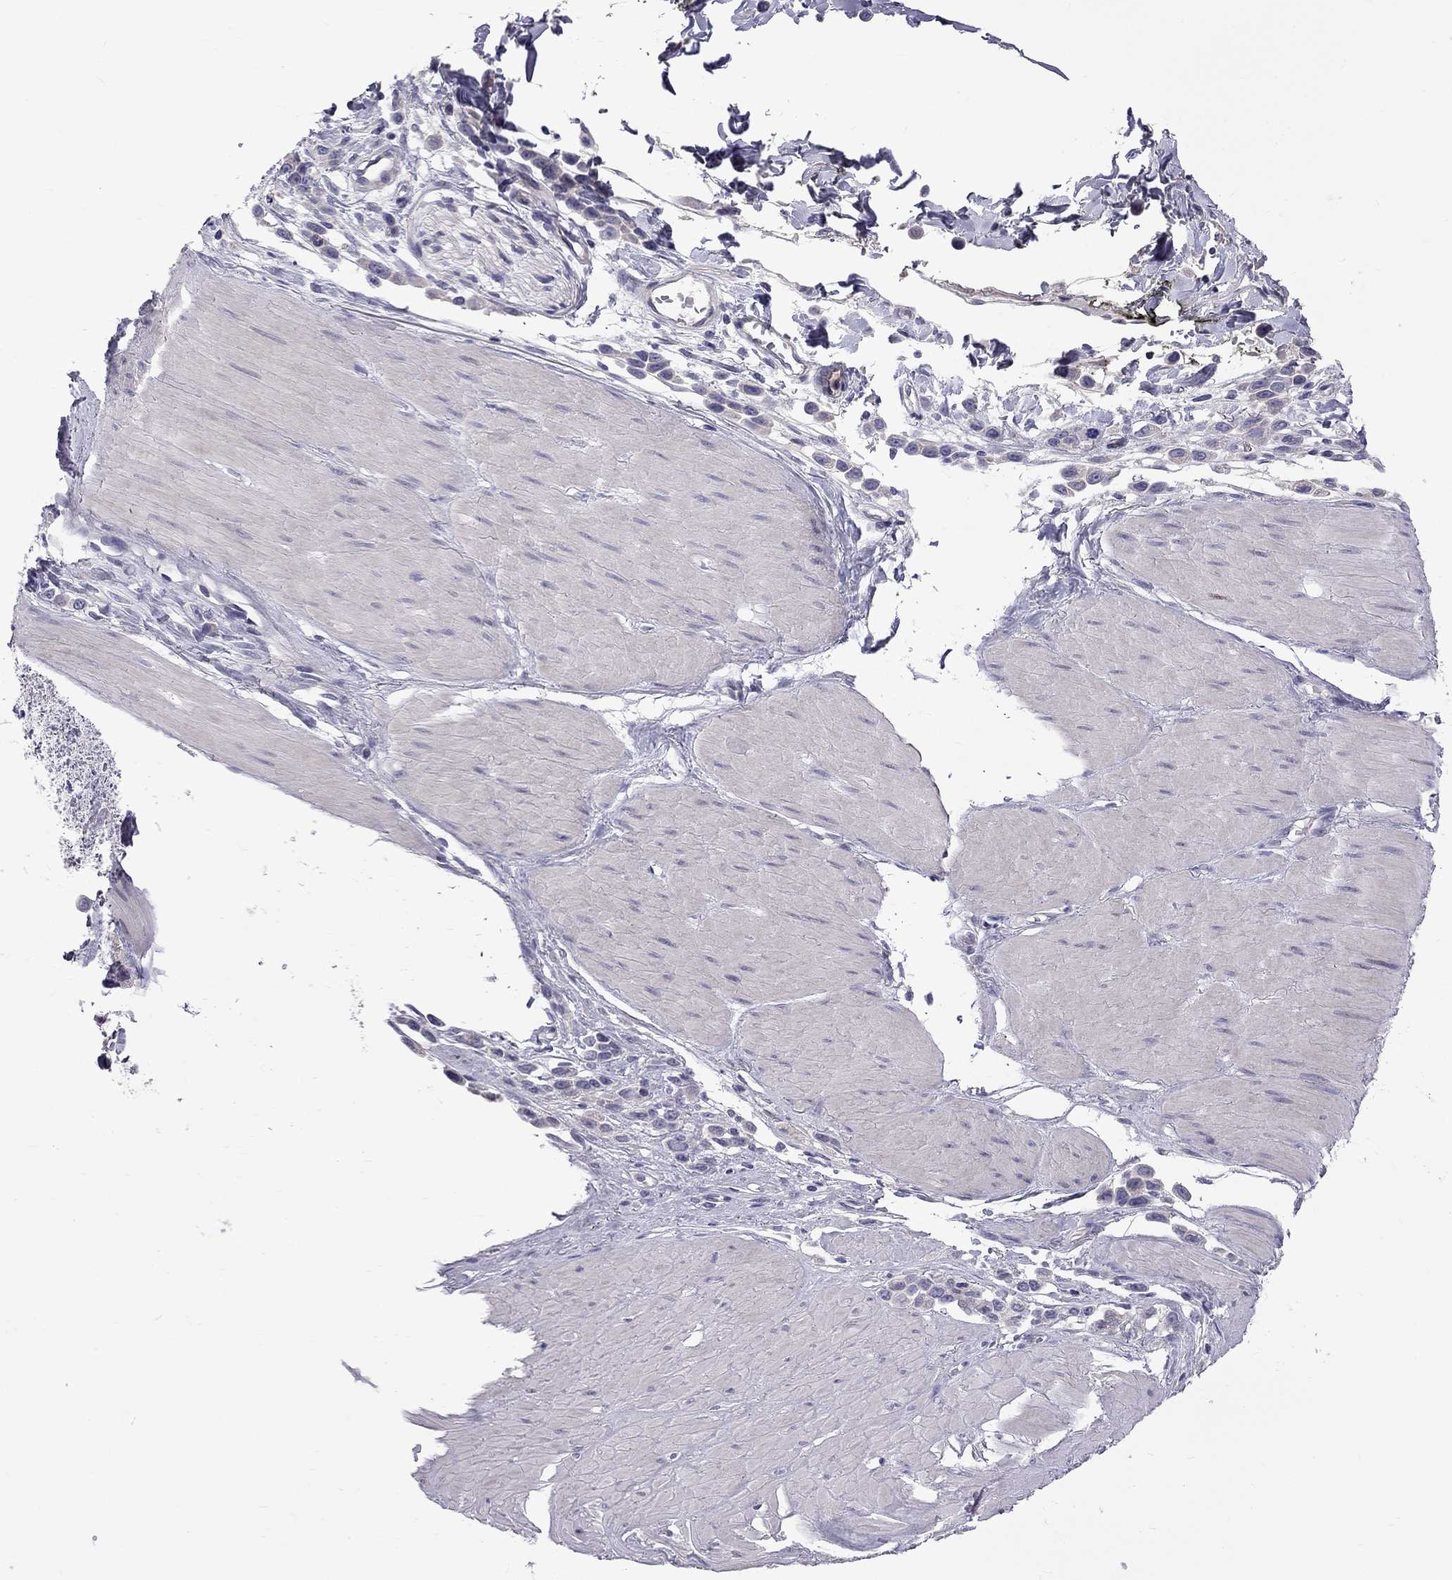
{"staining": {"intensity": "negative", "quantity": "none", "location": "none"}, "tissue": "stomach cancer", "cell_type": "Tumor cells", "image_type": "cancer", "snomed": [{"axis": "morphology", "description": "Adenocarcinoma, NOS"}, {"axis": "topography", "description": "Stomach"}], "caption": "The photomicrograph demonstrates no staining of tumor cells in stomach cancer.", "gene": "RTL9", "patient": {"sex": "male", "age": 47}}